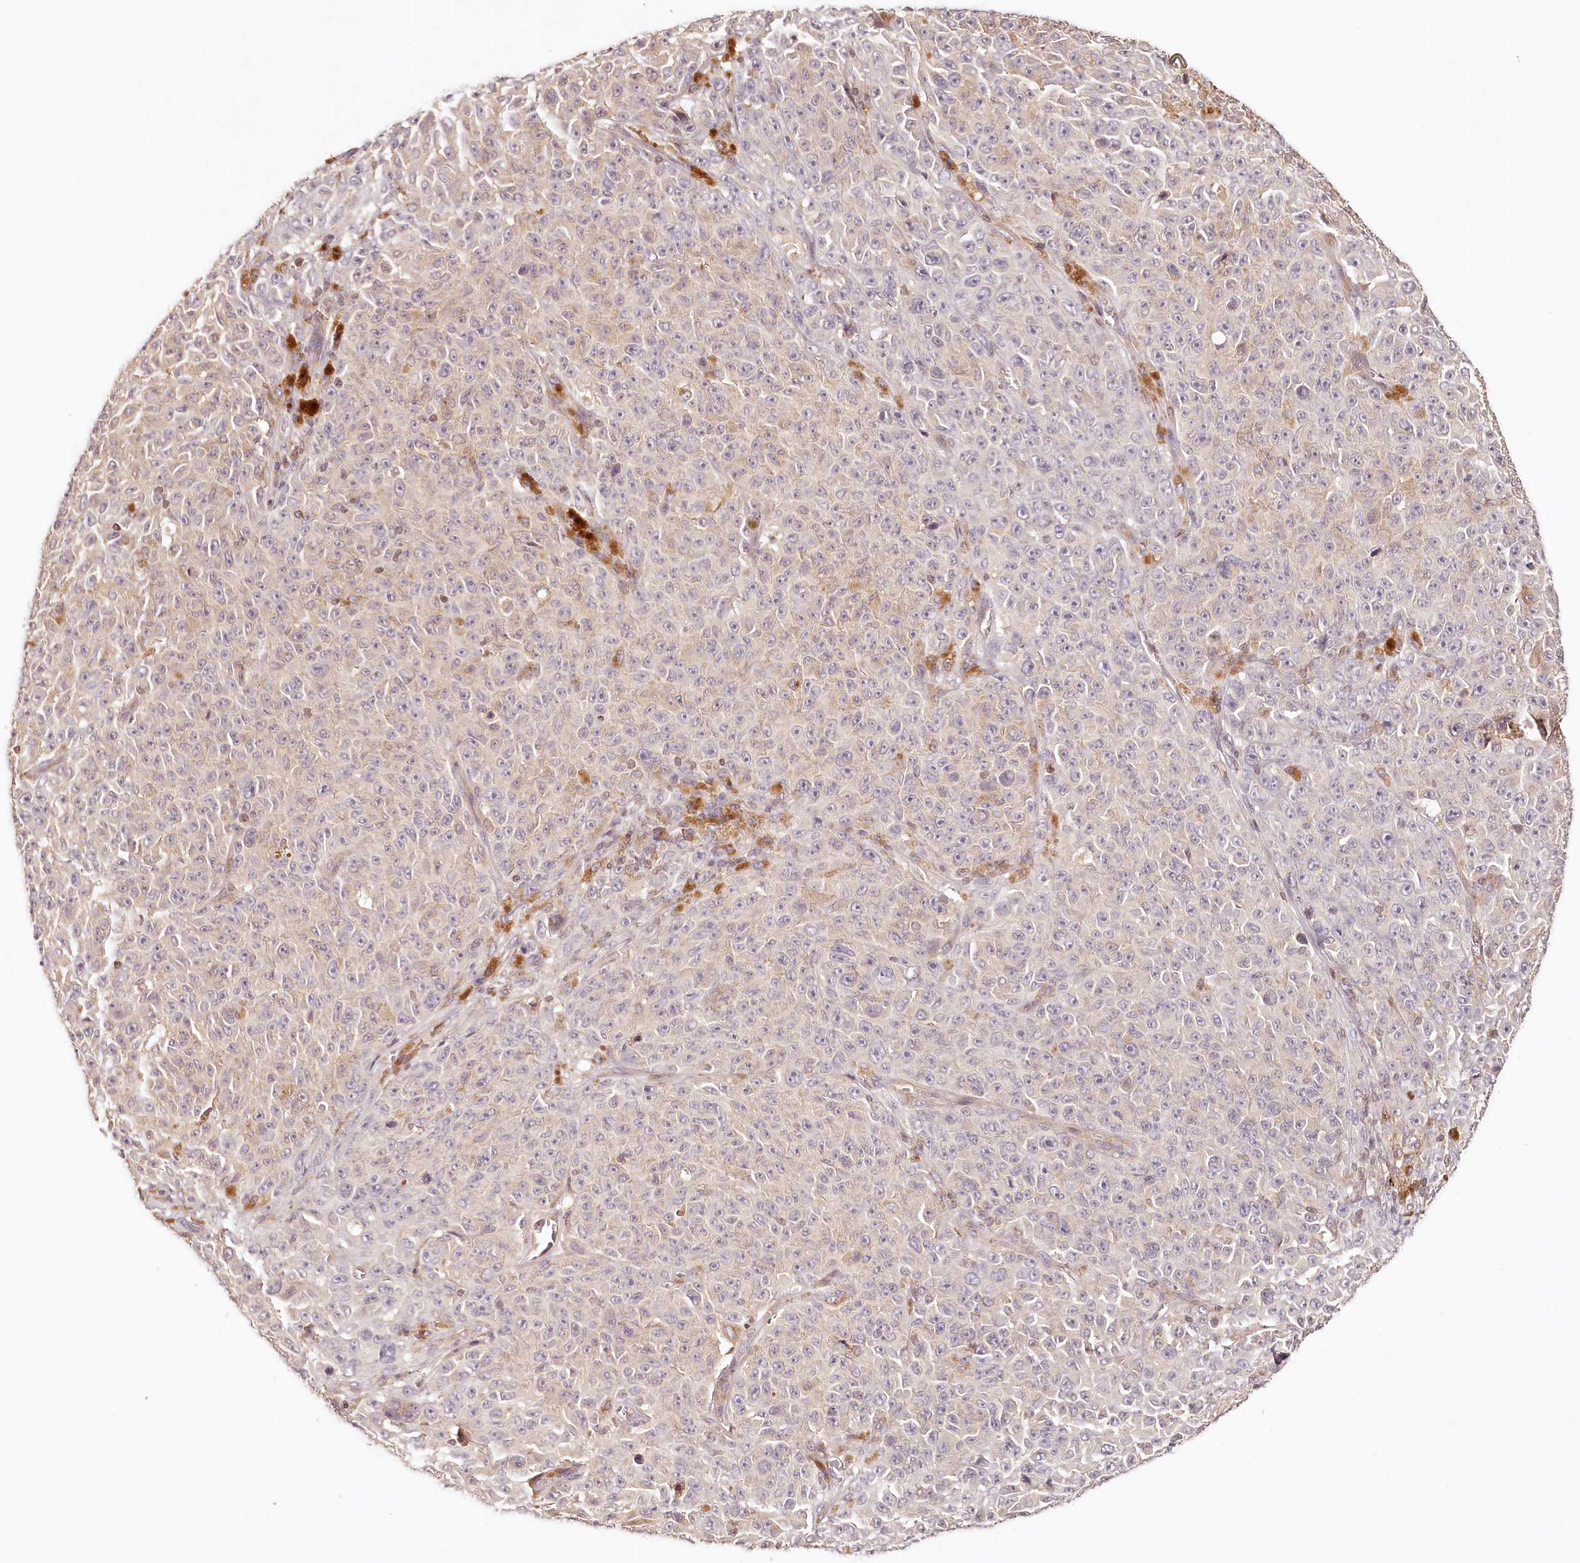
{"staining": {"intensity": "negative", "quantity": "none", "location": "none"}, "tissue": "melanoma", "cell_type": "Tumor cells", "image_type": "cancer", "snomed": [{"axis": "morphology", "description": "Malignant melanoma, NOS"}, {"axis": "topography", "description": "Skin"}], "caption": "DAB immunohistochemical staining of malignant melanoma displays no significant staining in tumor cells.", "gene": "SYNGR1", "patient": {"sex": "female", "age": 82}}